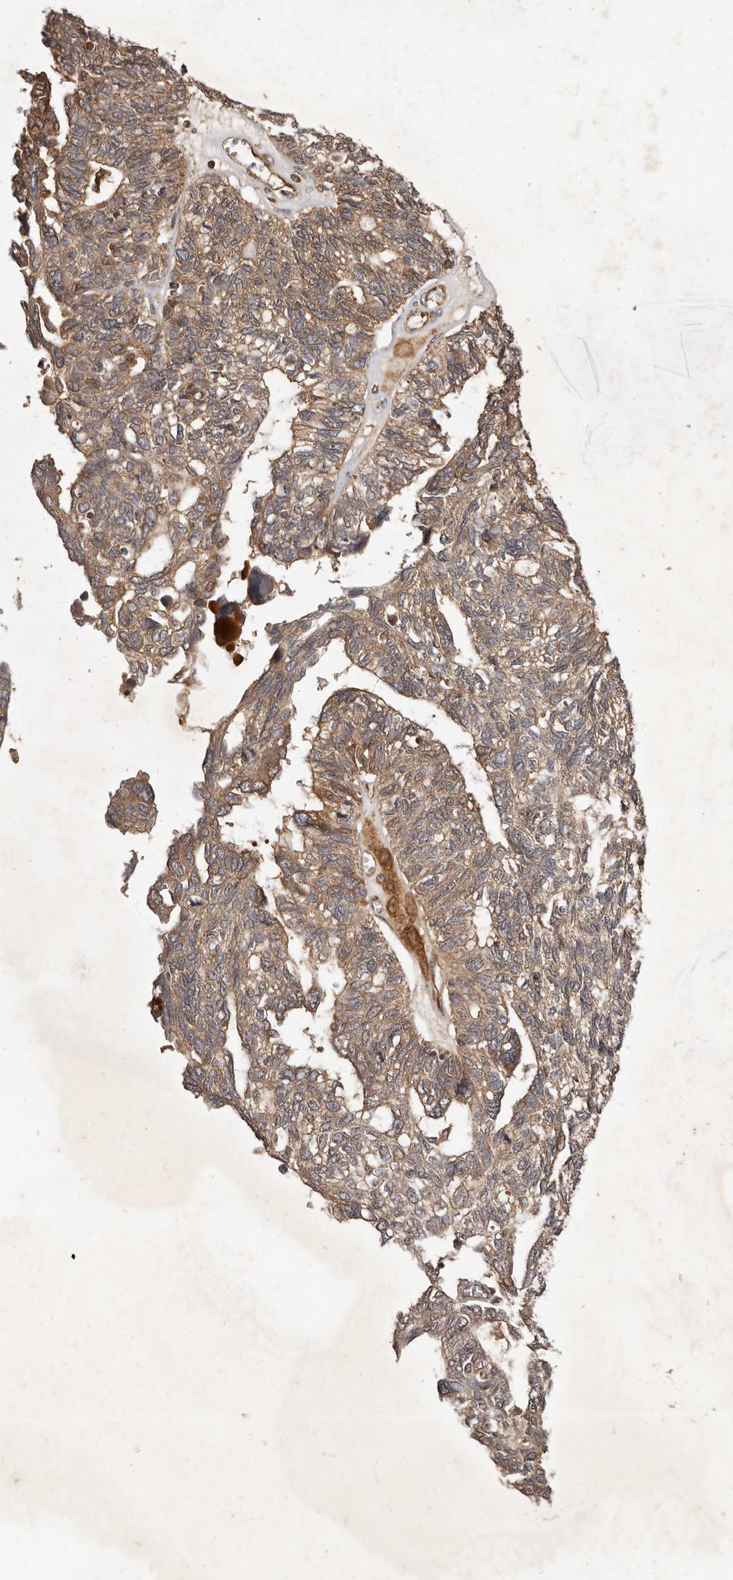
{"staining": {"intensity": "weak", "quantity": ">75%", "location": "cytoplasmic/membranous,nuclear"}, "tissue": "ovarian cancer", "cell_type": "Tumor cells", "image_type": "cancer", "snomed": [{"axis": "morphology", "description": "Cystadenocarcinoma, serous, NOS"}, {"axis": "topography", "description": "Ovary"}], "caption": "A brown stain shows weak cytoplasmic/membranous and nuclear expression of a protein in ovarian cancer (serous cystadenocarcinoma) tumor cells.", "gene": "STK36", "patient": {"sex": "female", "age": 79}}